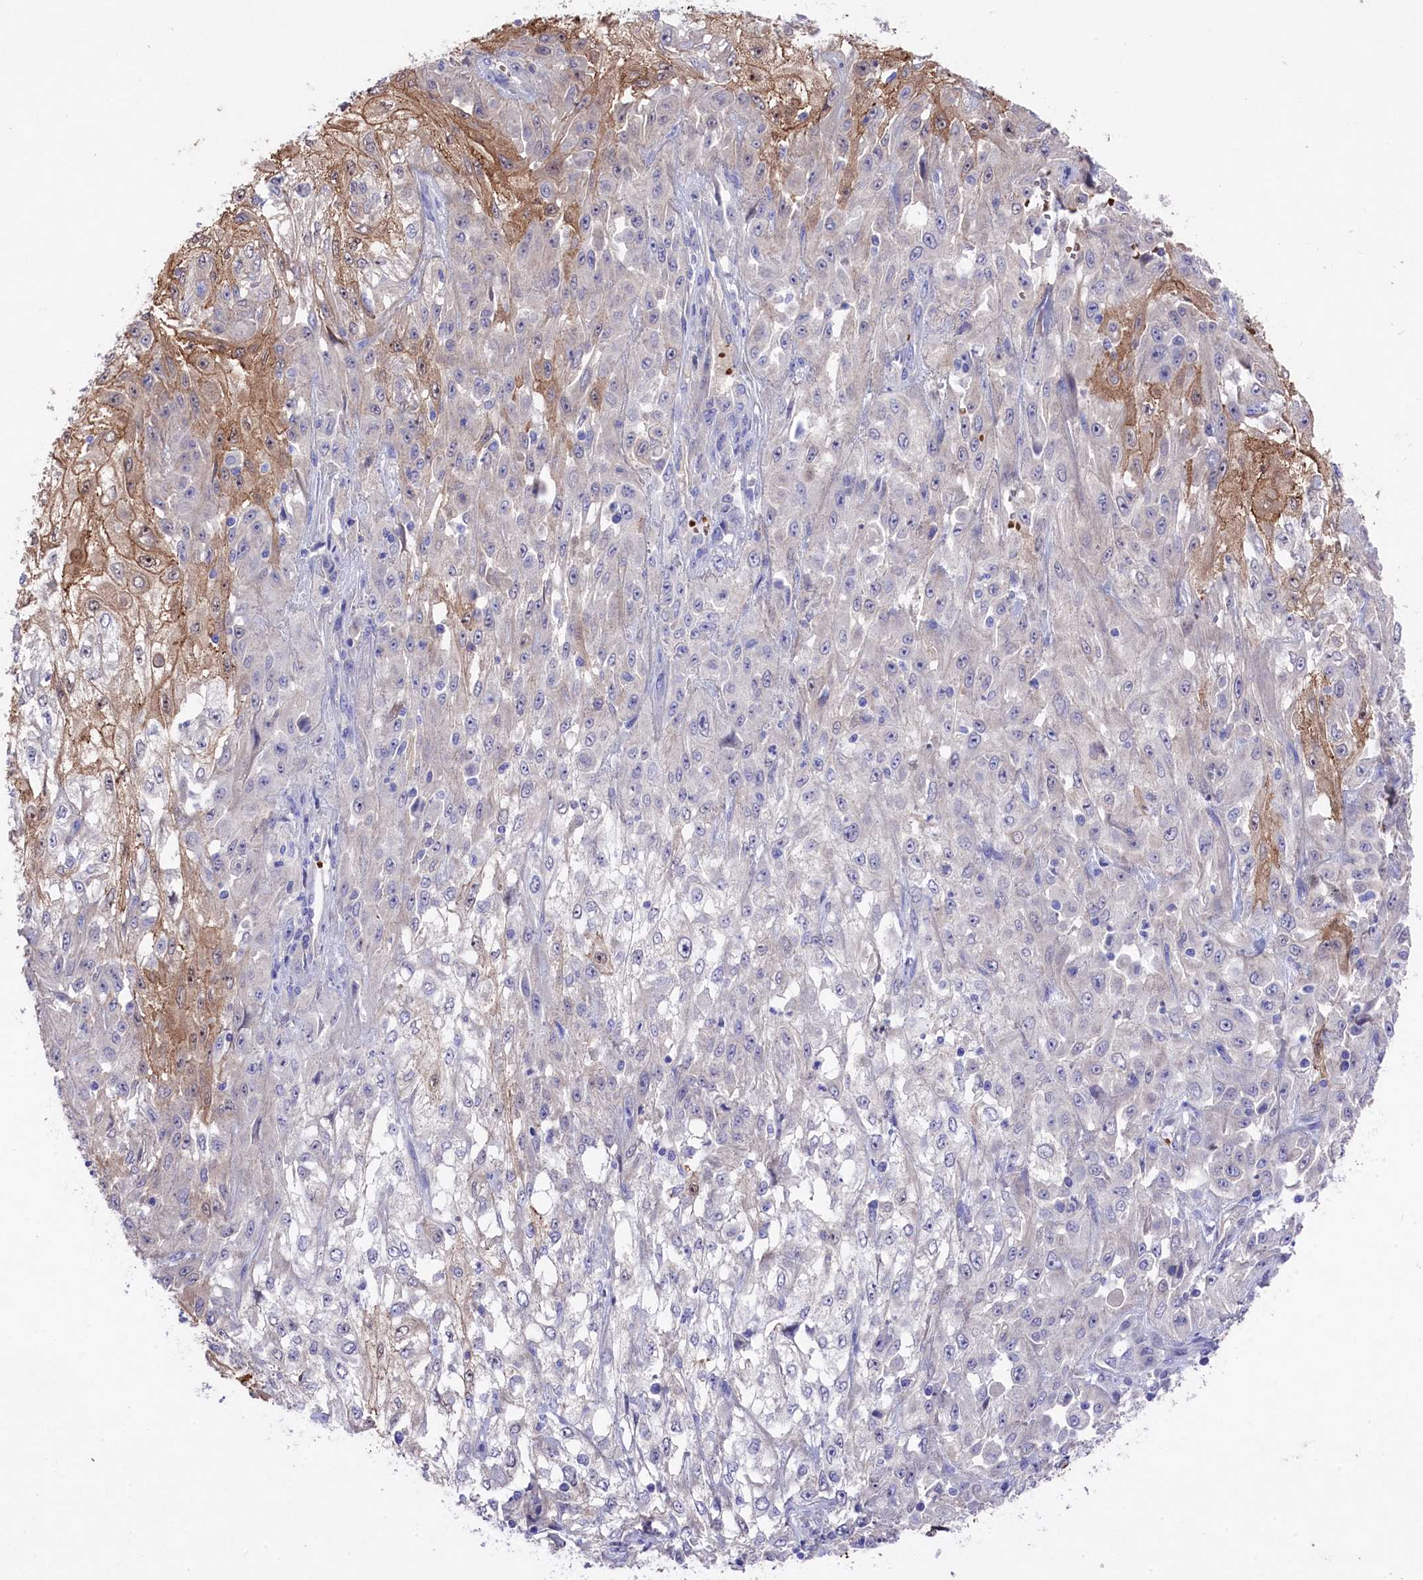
{"staining": {"intensity": "moderate", "quantity": "<25%", "location": "cytoplasmic/membranous,nuclear"}, "tissue": "skin cancer", "cell_type": "Tumor cells", "image_type": "cancer", "snomed": [{"axis": "morphology", "description": "Squamous cell carcinoma, NOS"}, {"axis": "morphology", "description": "Squamous cell carcinoma, metastatic, NOS"}, {"axis": "topography", "description": "Skin"}, {"axis": "topography", "description": "Lymph node"}], "caption": "Squamous cell carcinoma (skin) stained with immunohistochemistry displays moderate cytoplasmic/membranous and nuclear positivity in approximately <25% of tumor cells. (DAB IHC, brown staining for protein, blue staining for nuclei).", "gene": "LHFPL4", "patient": {"sex": "male", "age": 75}}